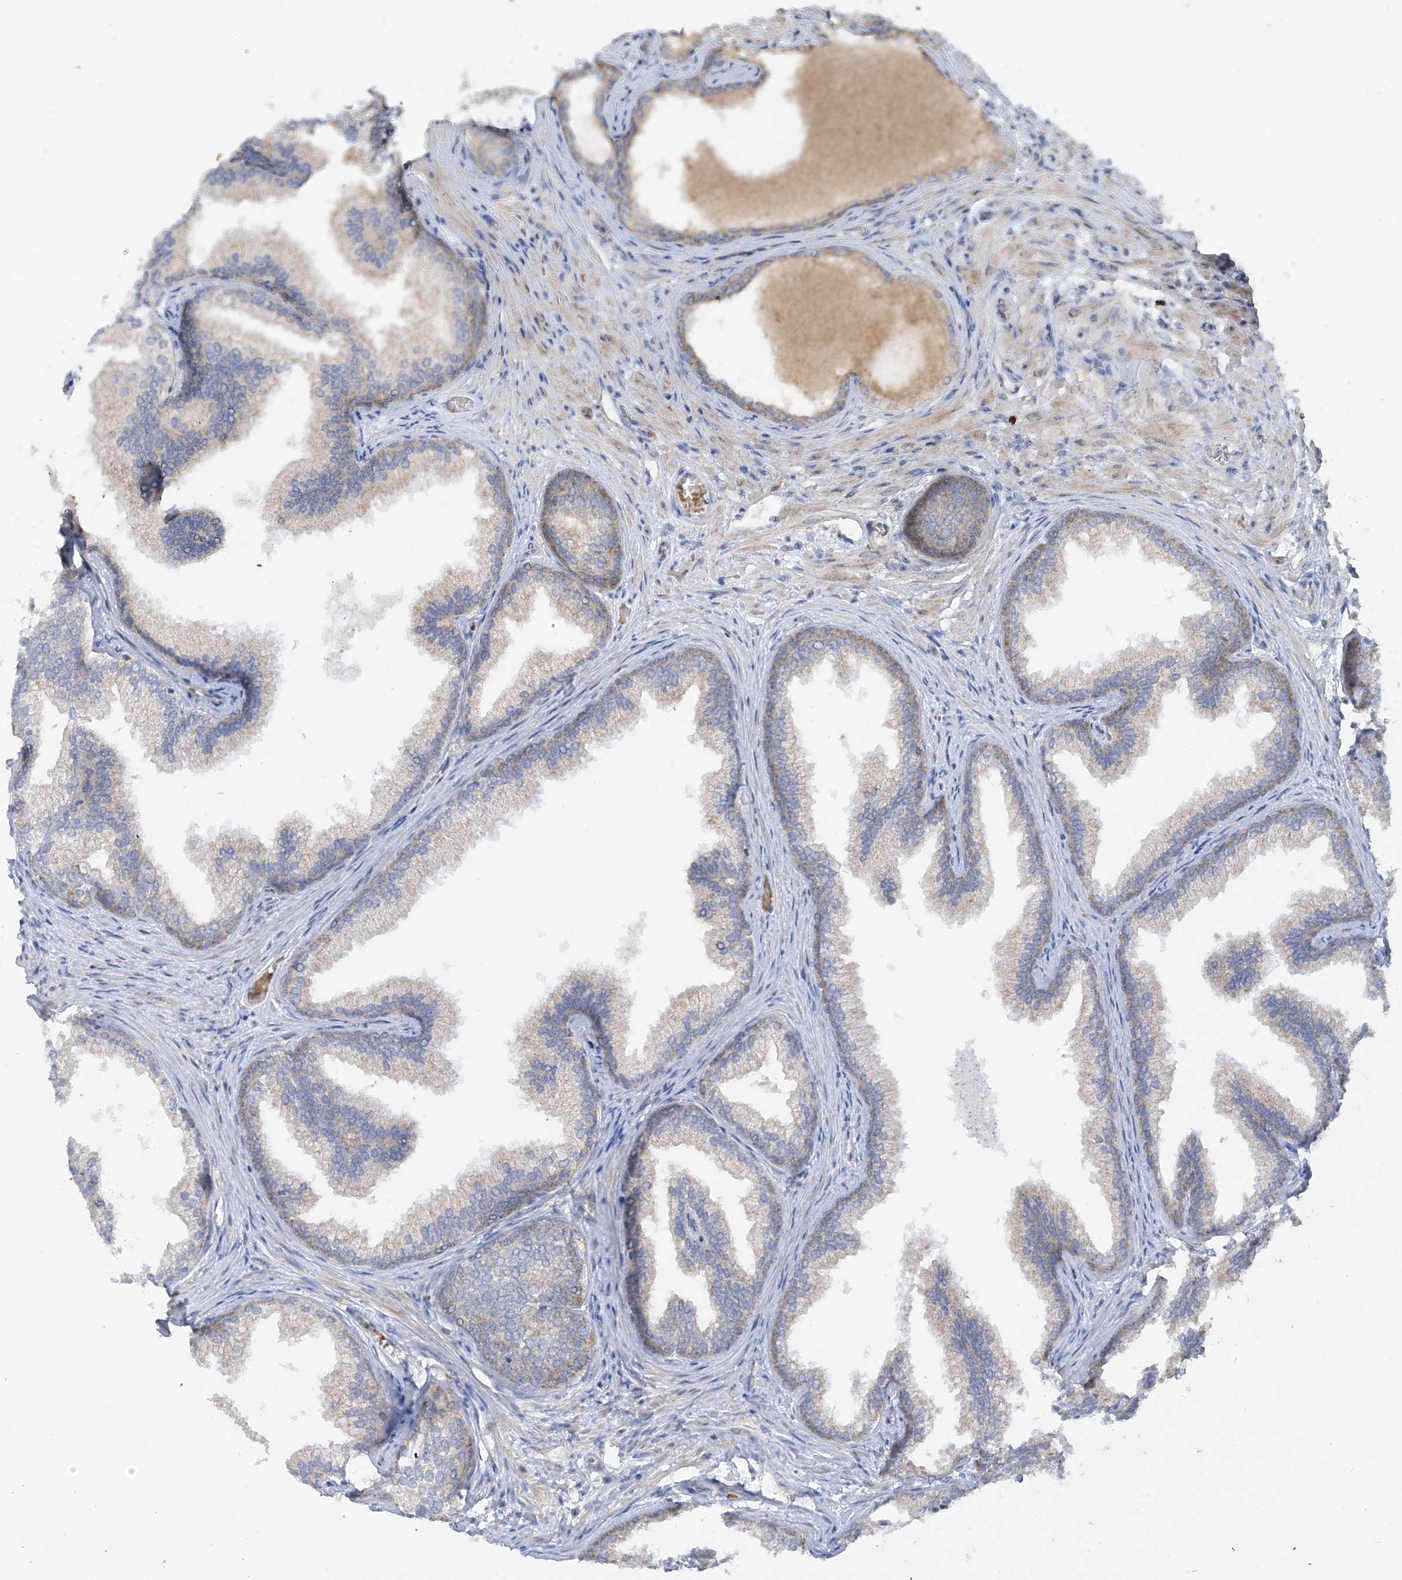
{"staining": {"intensity": "weak", "quantity": "25%-75%", "location": "cytoplasmic/membranous"}, "tissue": "prostate", "cell_type": "Glandular cells", "image_type": "normal", "snomed": [{"axis": "morphology", "description": "Normal tissue, NOS"}, {"axis": "topography", "description": "Prostate"}], "caption": "Glandular cells reveal weak cytoplasmic/membranous positivity in approximately 25%-75% of cells in benign prostate.", "gene": "METTL18", "patient": {"sex": "male", "age": 76}}